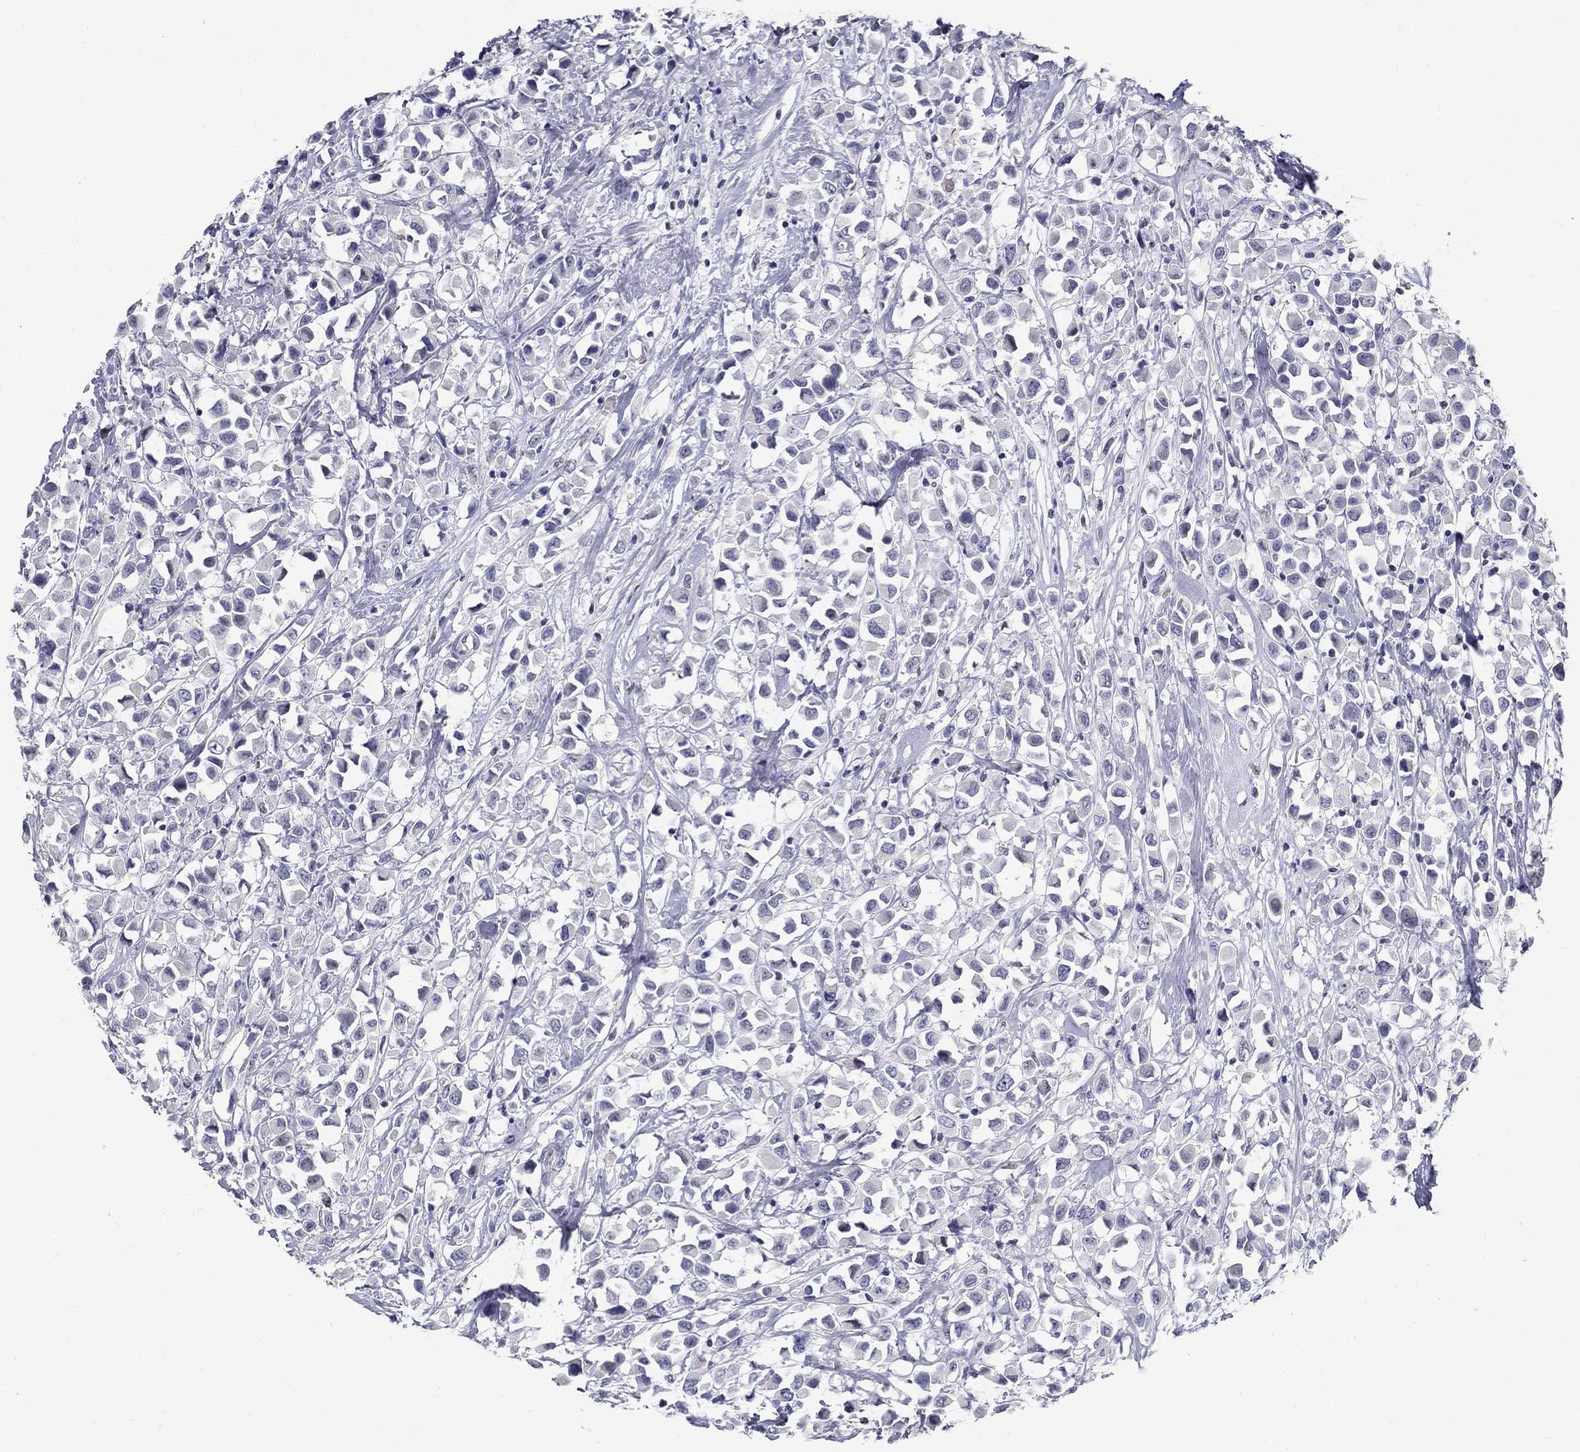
{"staining": {"intensity": "negative", "quantity": "none", "location": "none"}, "tissue": "breast cancer", "cell_type": "Tumor cells", "image_type": "cancer", "snomed": [{"axis": "morphology", "description": "Duct carcinoma"}, {"axis": "topography", "description": "Breast"}], "caption": "Breast cancer (invasive ductal carcinoma) stained for a protein using immunohistochemistry (IHC) demonstrates no staining tumor cells.", "gene": "GUCA1A", "patient": {"sex": "female", "age": 61}}